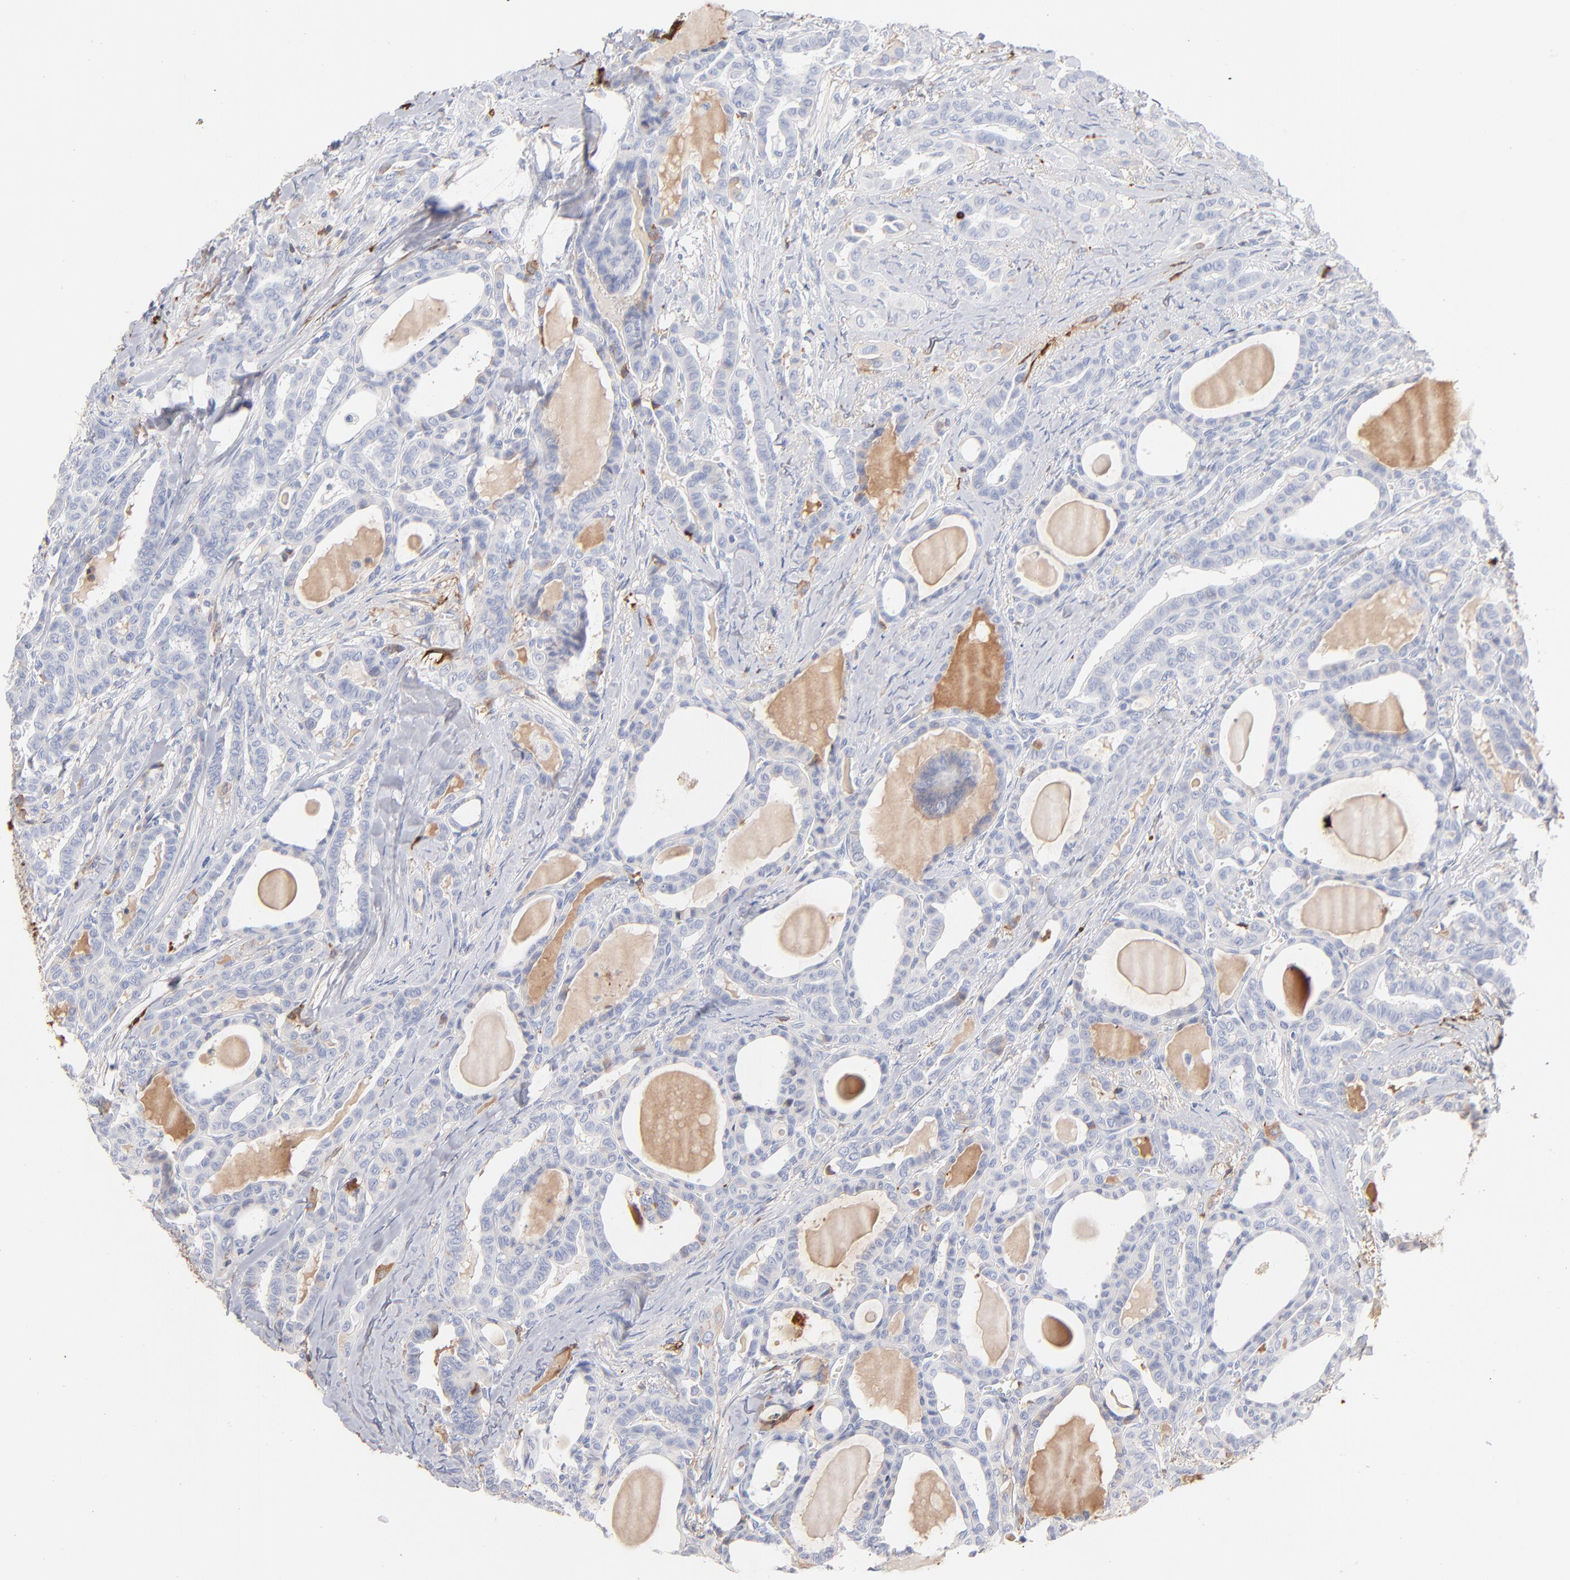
{"staining": {"intensity": "moderate", "quantity": "<25%", "location": "cytoplasmic/membranous"}, "tissue": "thyroid cancer", "cell_type": "Tumor cells", "image_type": "cancer", "snomed": [{"axis": "morphology", "description": "Carcinoma, NOS"}, {"axis": "topography", "description": "Thyroid gland"}], "caption": "Brown immunohistochemical staining in human thyroid cancer (carcinoma) demonstrates moderate cytoplasmic/membranous expression in approximately <25% of tumor cells.", "gene": "APOH", "patient": {"sex": "female", "age": 91}}